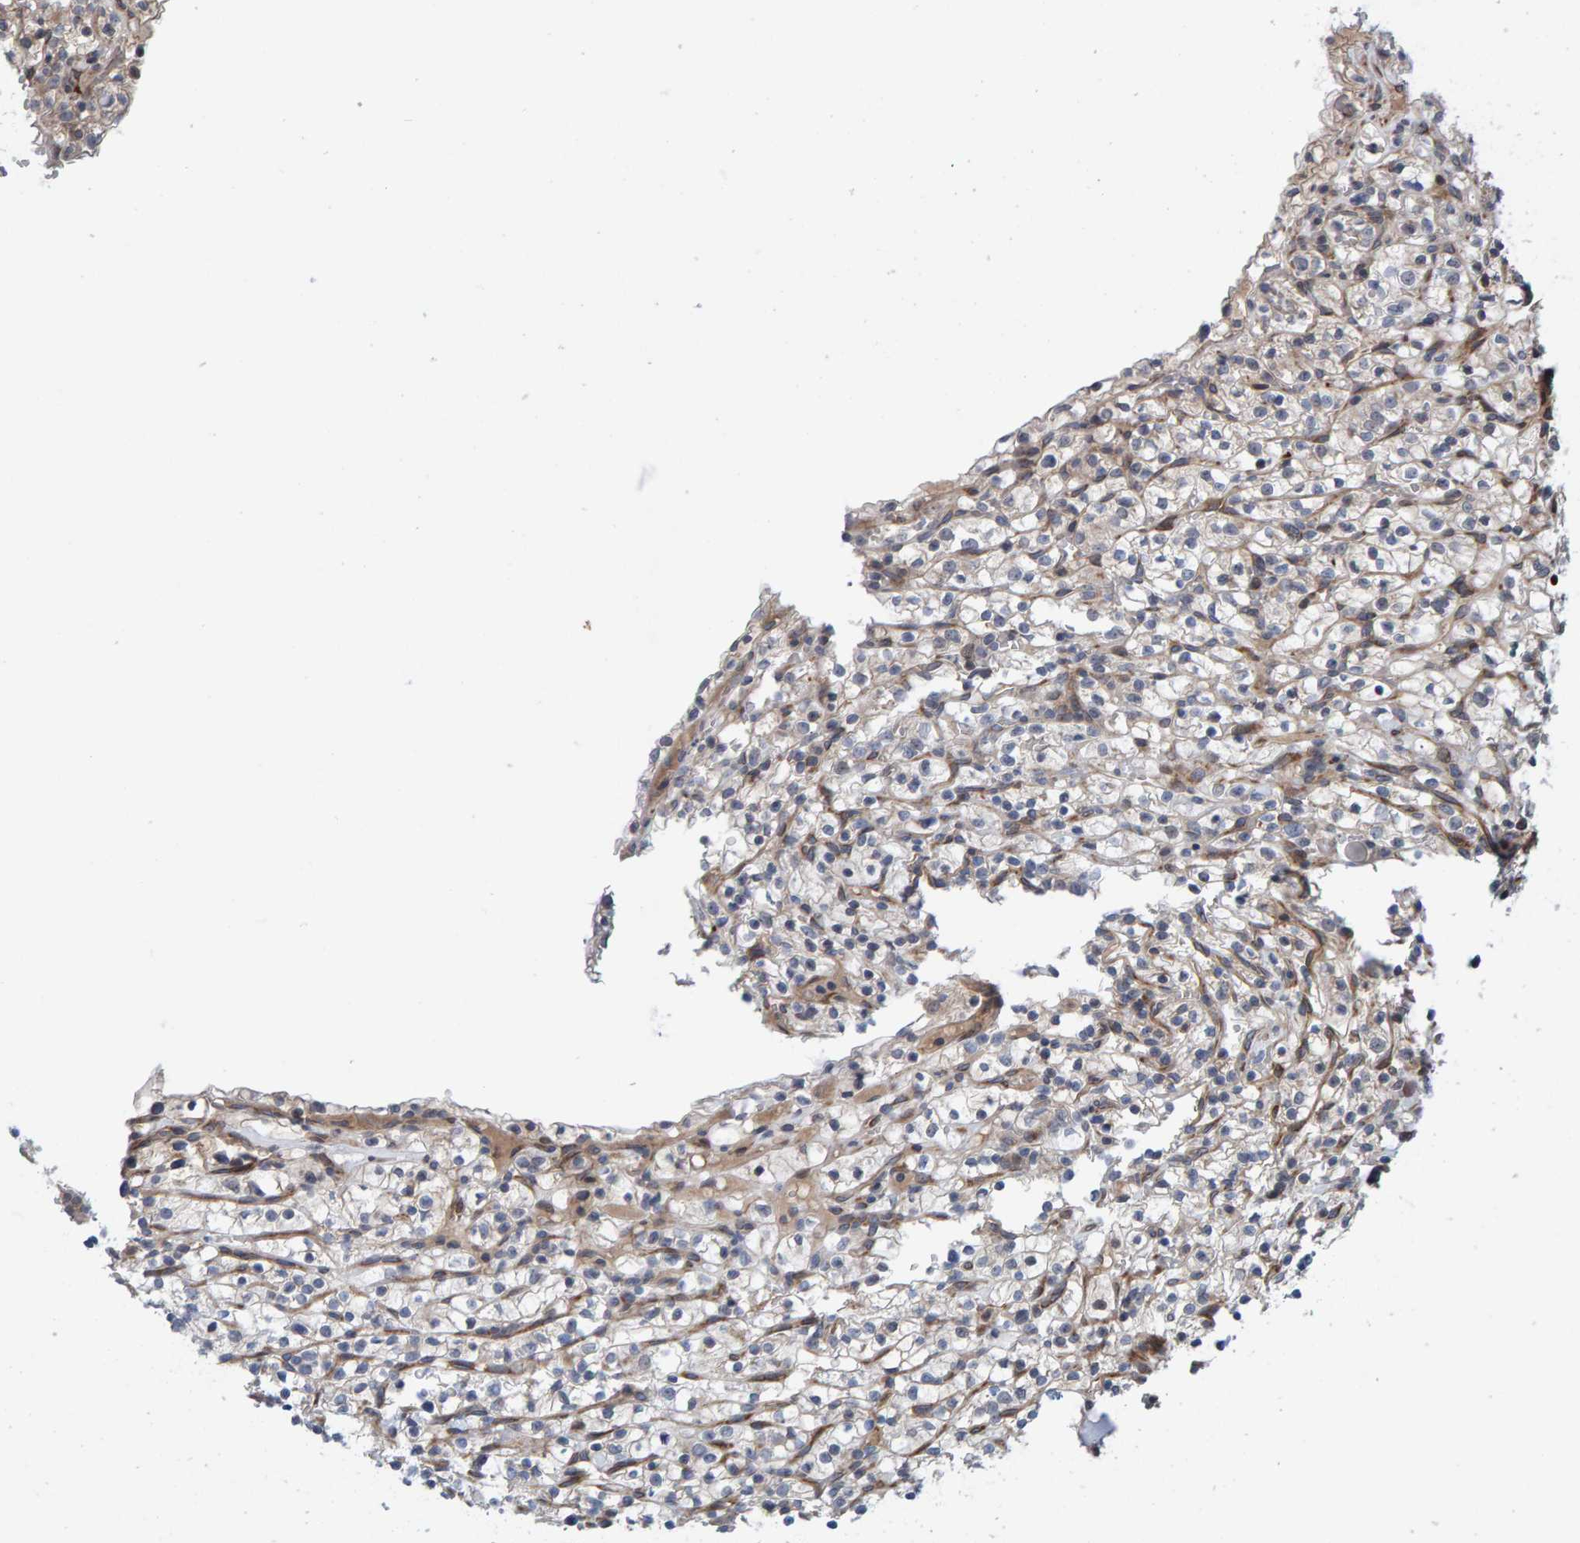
{"staining": {"intensity": "weak", "quantity": "<25%", "location": "cytoplasmic/membranous"}, "tissue": "renal cancer", "cell_type": "Tumor cells", "image_type": "cancer", "snomed": [{"axis": "morphology", "description": "Adenocarcinoma, NOS"}, {"axis": "topography", "description": "Kidney"}], "caption": "Immunohistochemical staining of renal cancer (adenocarcinoma) displays no significant positivity in tumor cells.", "gene": "MFSD6L", "patient": {"sex": "female", "age": 57}}